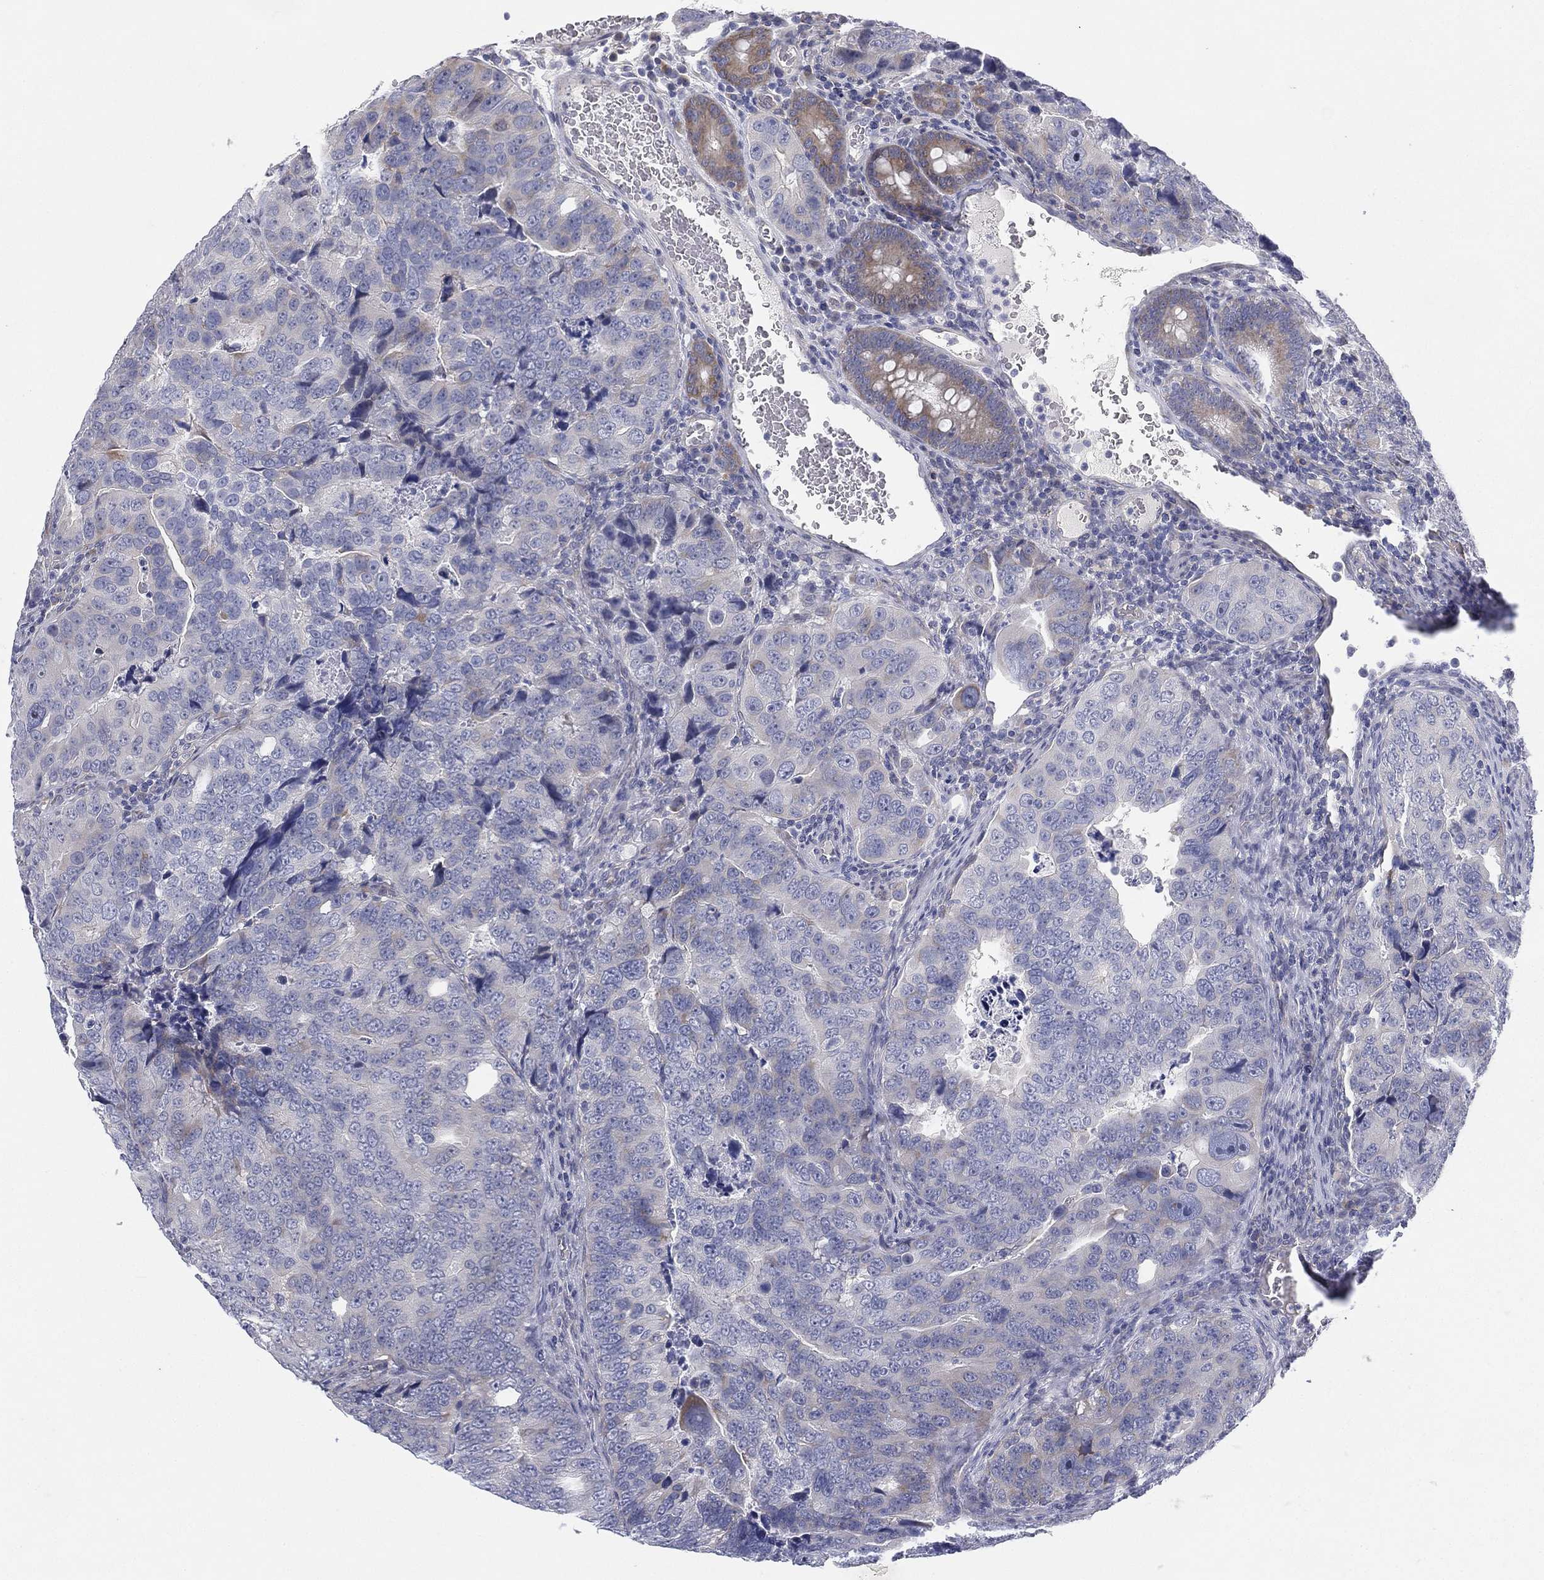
{"staining": {"intensity": "negative", "quantity": "none", "location": "none"}, "tissue": "colorectal cancer", "cell_type": "Tumor cells", "image_type": "cancer", "snomed": [{"axis": "morphology", "description": "Adenocarcinoma, NOS"}, {"axis": "topography", "description": "Colon"}], "caption": "IHC of adenocarcinoma (colorectal) demonstrates no staining in tumor cells.", "gene": "HEATR4", "patient": {"sex": "female", "age": 72}}